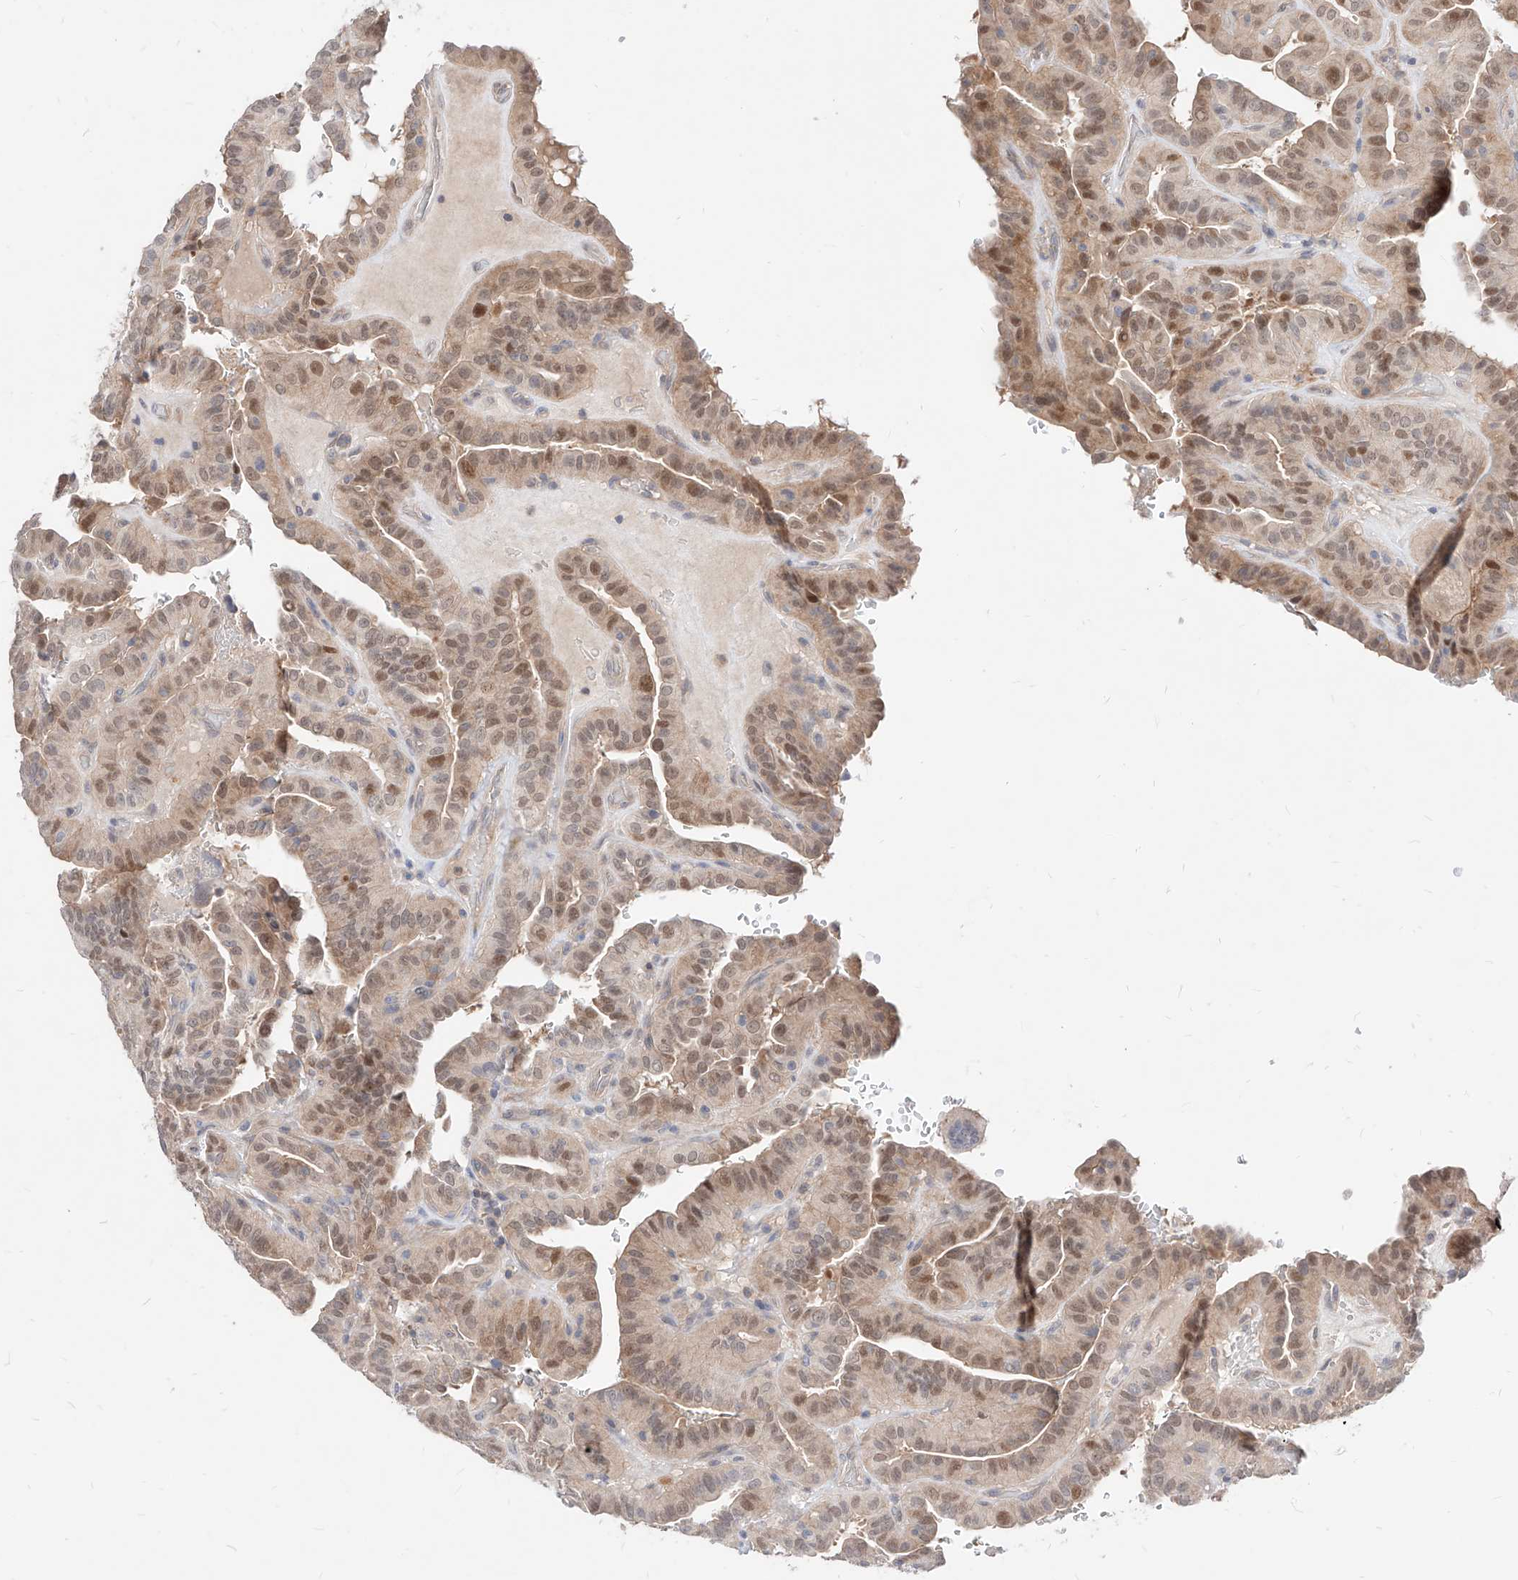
{"staining": {"intensity": "moderate", "quantity": ">75%", "location": "nuclear"}, "tissue": "thyroid cancer", "cell_type": "Tumor cells", "image_type": "cancer", "snomed": [{"axis": "morphology", "description": "Papillary adenocarcinoma, NOS"}, {"axis": "topography", "description": "Thyroid gland"}], "caption": "A medium amount of moderate nuclear expression is identified in about >75% of tumor cells in thyroid cancer (papillary adenocarcinoma) tissue. (DAB IHC, brown staining for protein, blue staining for nuclei).", "gene": "TSNAX", "patient": {"sex": "male", "age": 77}}